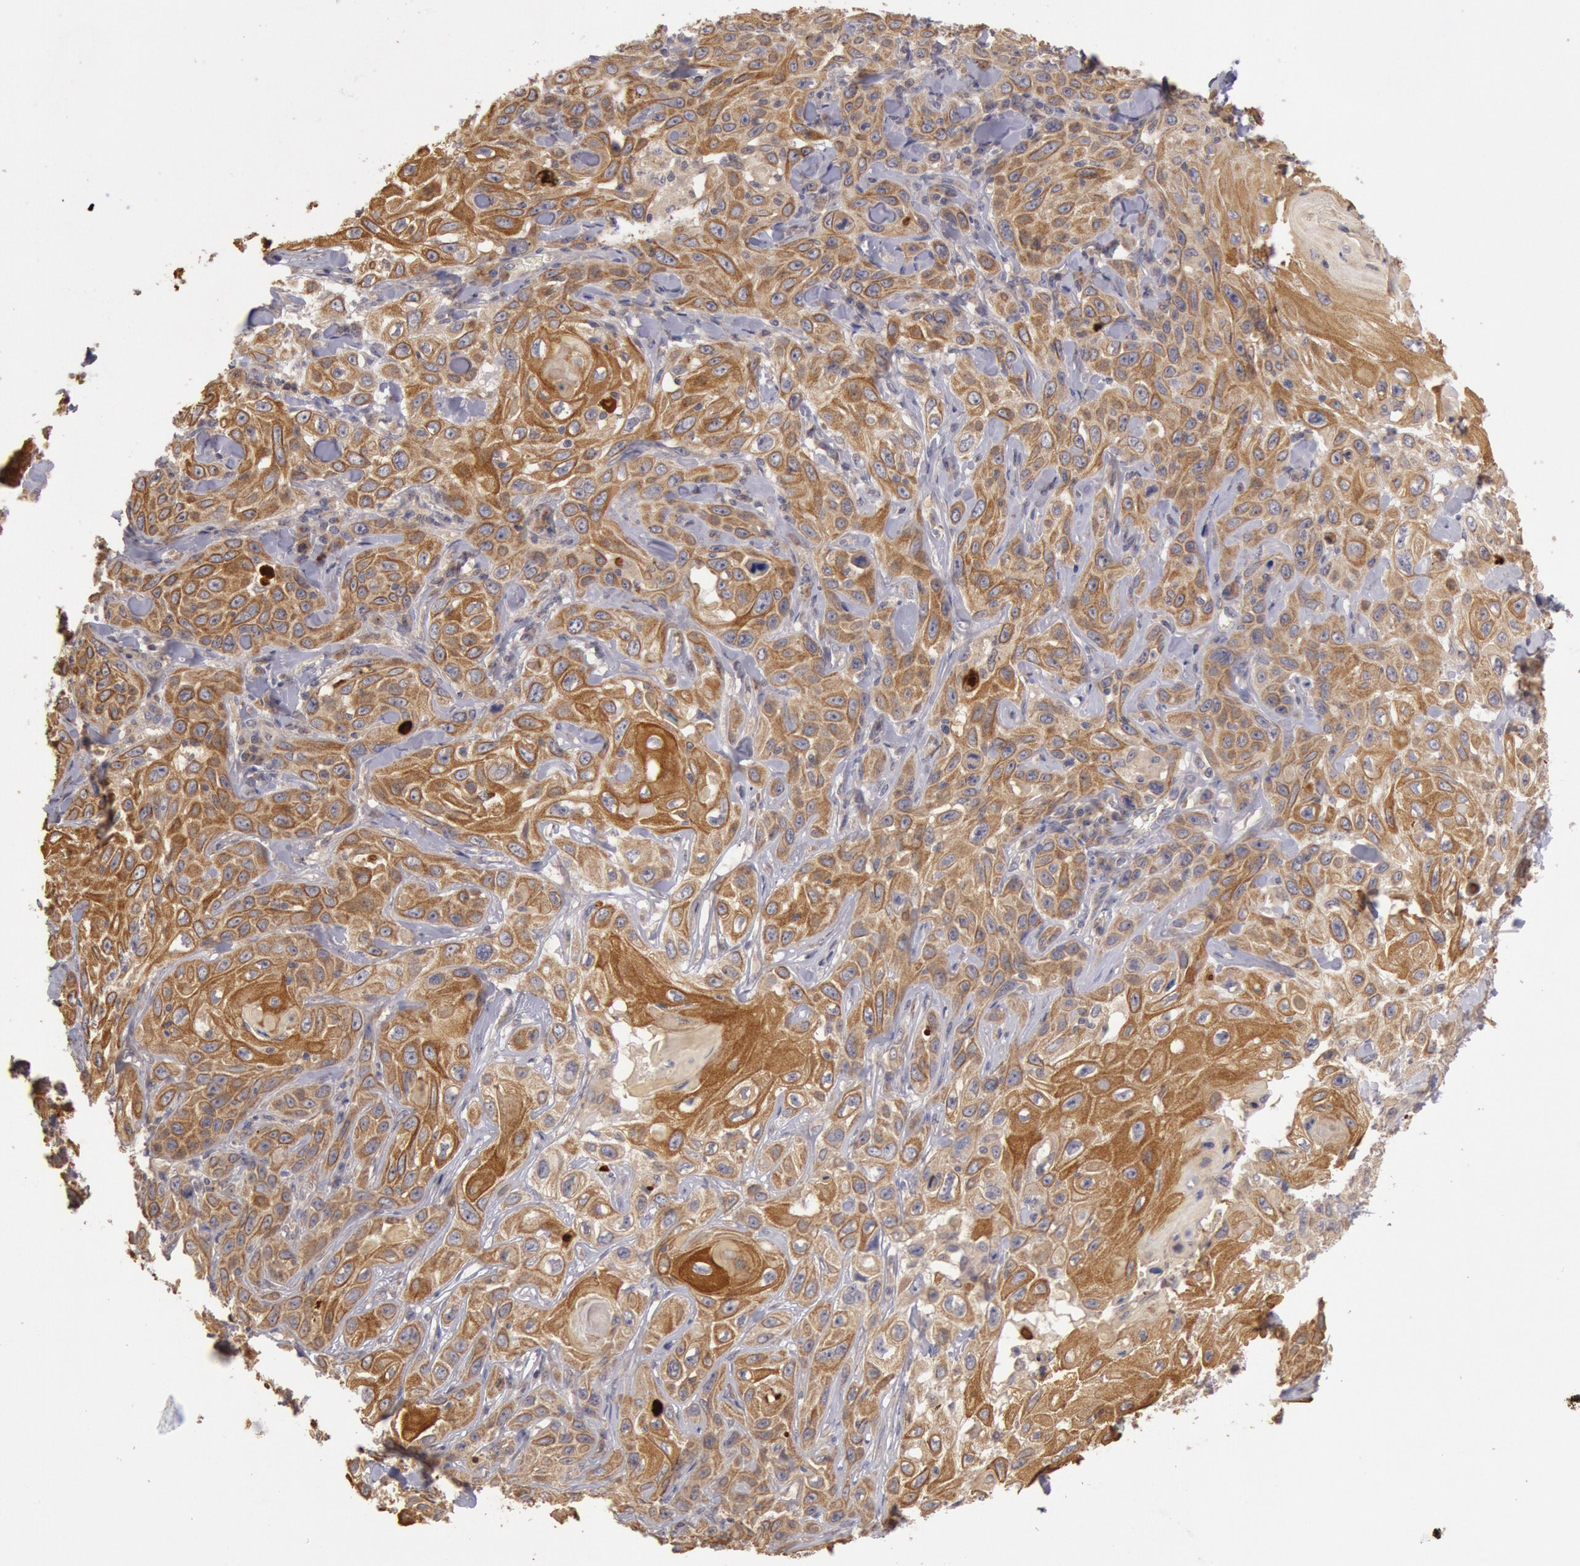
{"staining": {"intensity": "strong", "quantity": ">75%", "location": "cytoplasmic/membranous"}, "tissue": "skin cancer", "cell_type": "Tumor cells", "image_type": "cancer", "snomed": [{"axis": "morphology", "description": "Squamous cell carcinoma, NOS"}, {"axis": "topography", "description": "Skin"}], "caption": "The histopathology image reveals staining of skin cancer (squamous cell carcinoma), revealing strong cytoplasmic/membranous protein expression (brown color) within tumor cells.", "gene": "PLA2G6", "patient": {"sex": "male", "age": 84}}